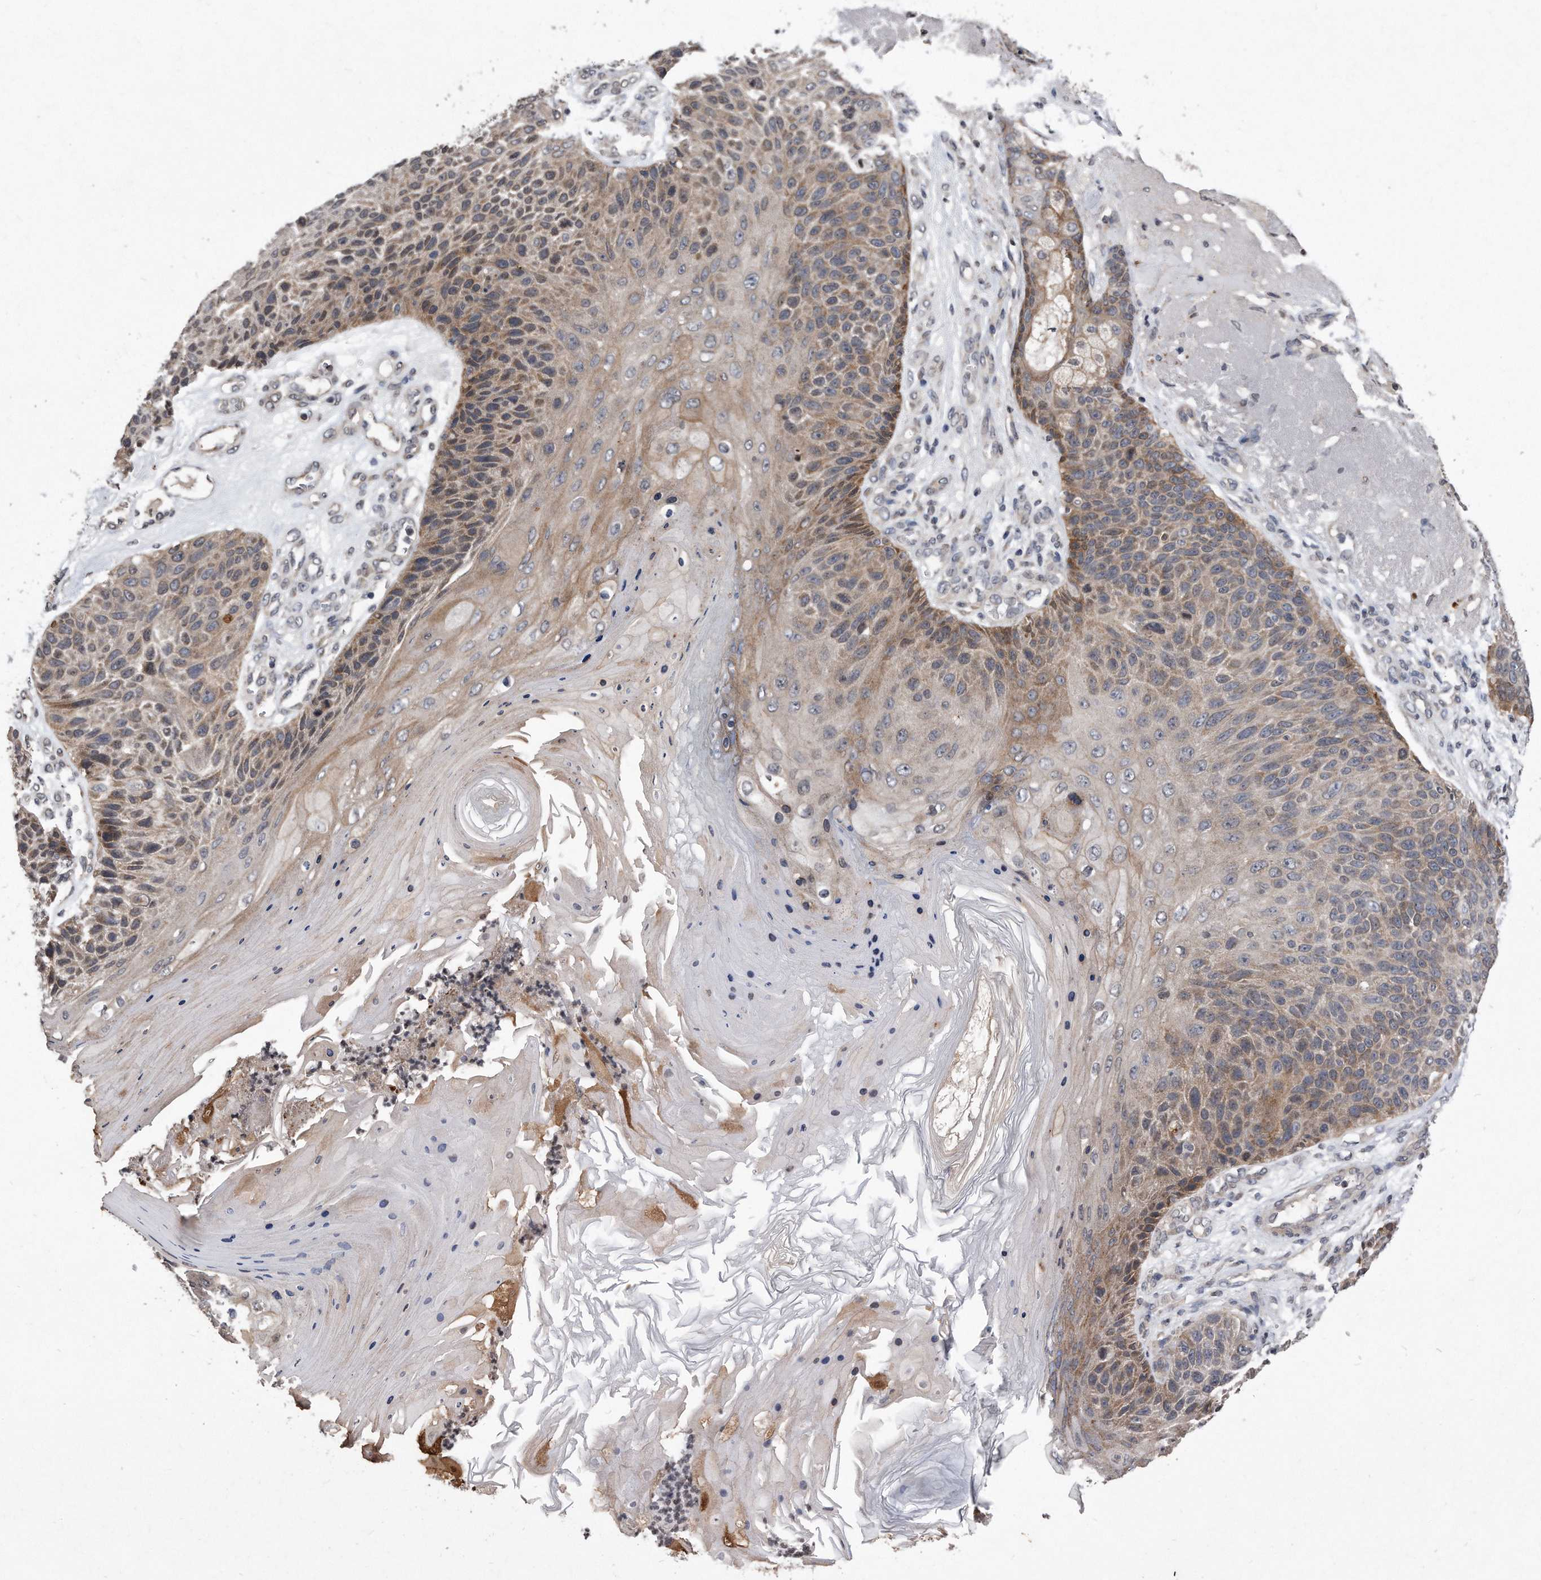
{"staining": {"intensity": "weak", "quantity": ">75%", "location": "cytoplasmic/membranous"}, "tissue": "skin cancer", "cell_type": "Tumor cells", "image_type": "cancer", "snomed": [{"axis": "morphology", "description": "Squamous cell carcinoma, NOS"}, {"axis": "topography", "description": "Skin"}], "caption": "Protein staining by immunohistochemistry reveals weak cytoplasmic/membranous positivity in about >75% of tumor cells in skin squamous cell carcinoma. (Brightfield microscopy of DAB IHC at high magnification).", "gene": "DAB1", "patient": {"sex": "female", "age": 88}}